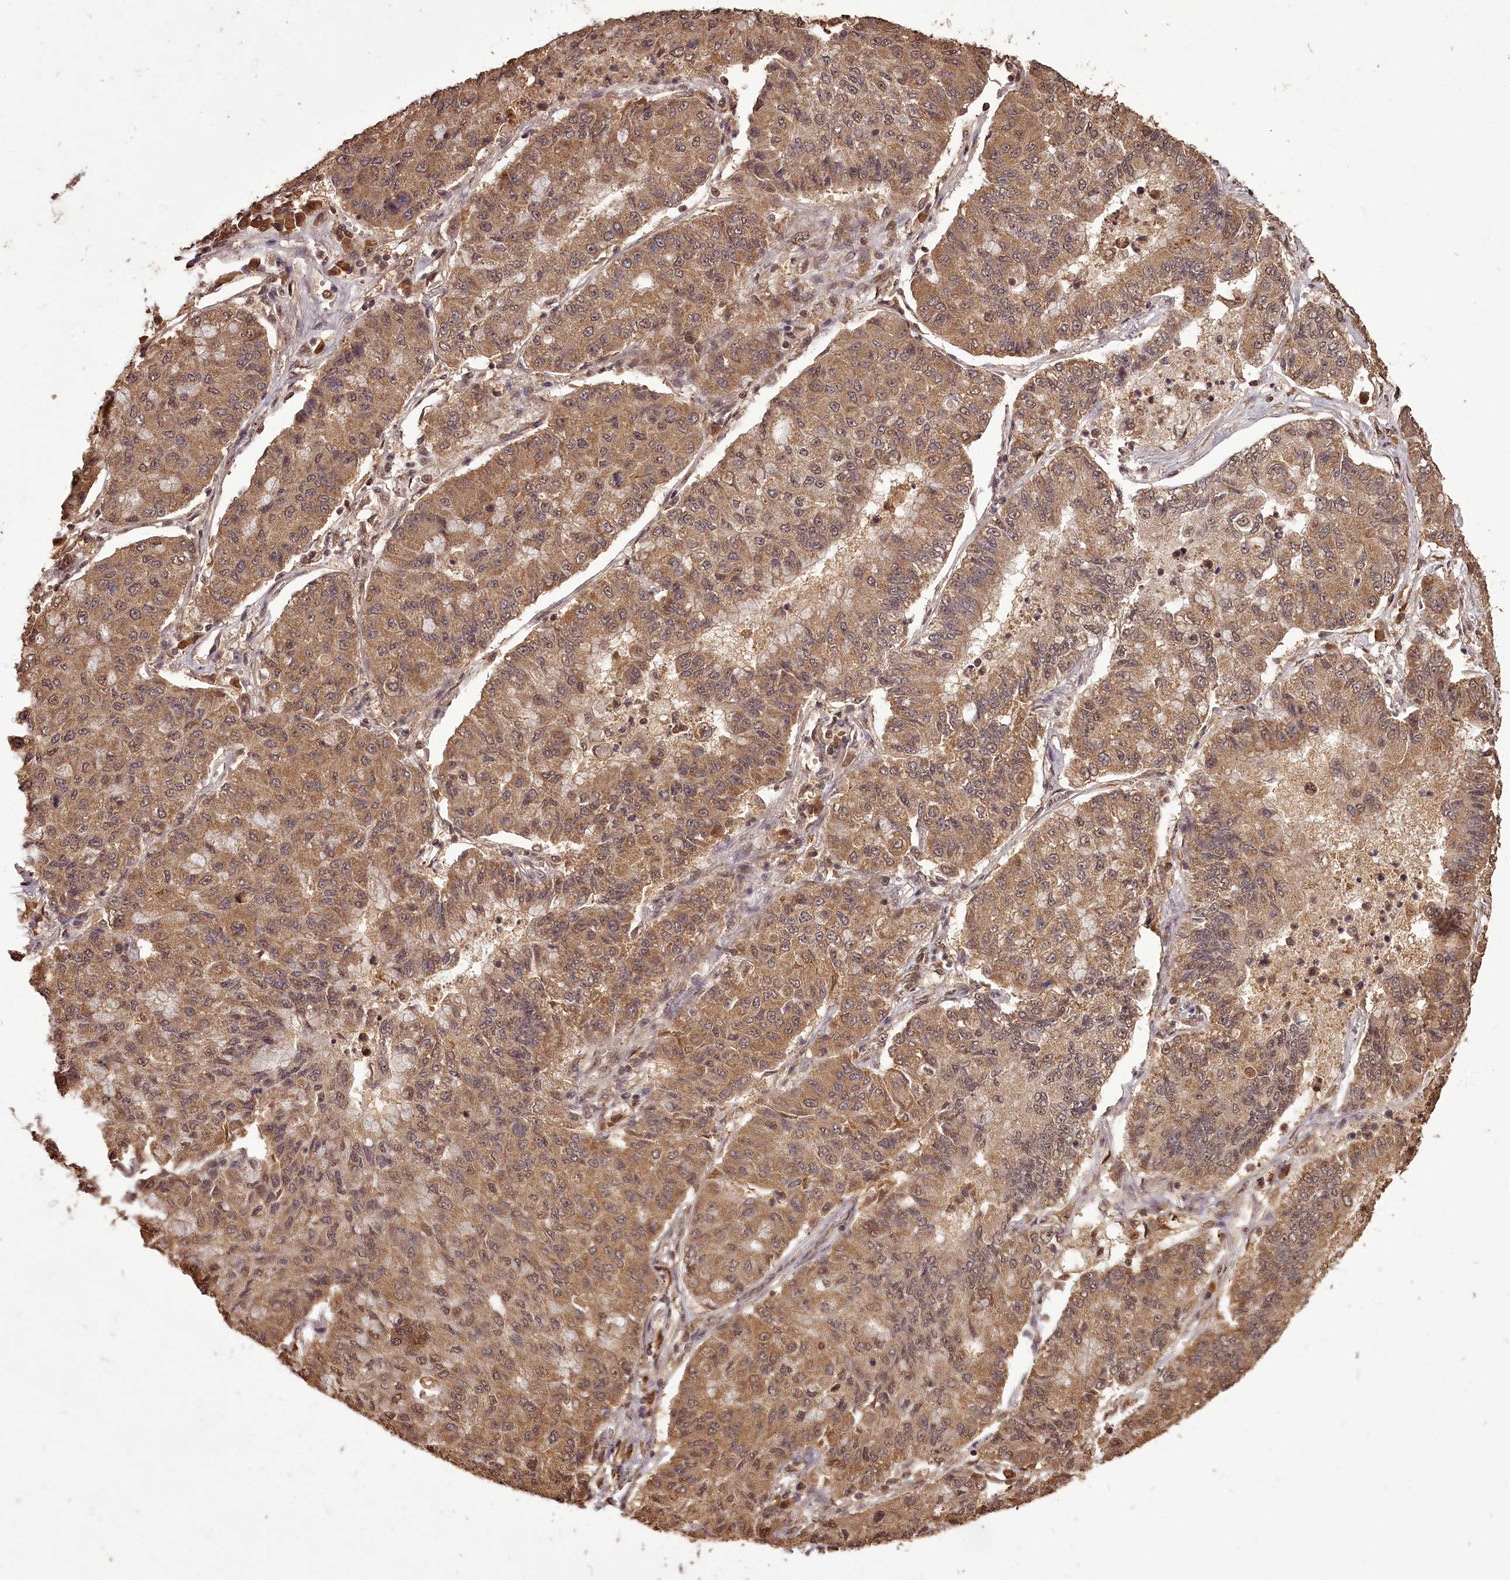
{"staining": {"intensity": "moderate", "quantity": ">75%", "location": "cytoplasmic/membranous"}, "tissue": "lung cancer", "cell_type": "Tumor cells", "image_type": "cancer", "snomed": [{"axis": "morphology", "description": "Squamous cell carcinoma, NOS"}, {"axis": "topography", "description": "Lung"}], "caption": "Protein analysis of lung cancer (squamous cell carcinoma) tissue shows moderate cytoplasmic/membranous positivity in about >75% of tumor cells.", "gene": "NPRL2", "patient": {"sex": "male", "age": 74}}